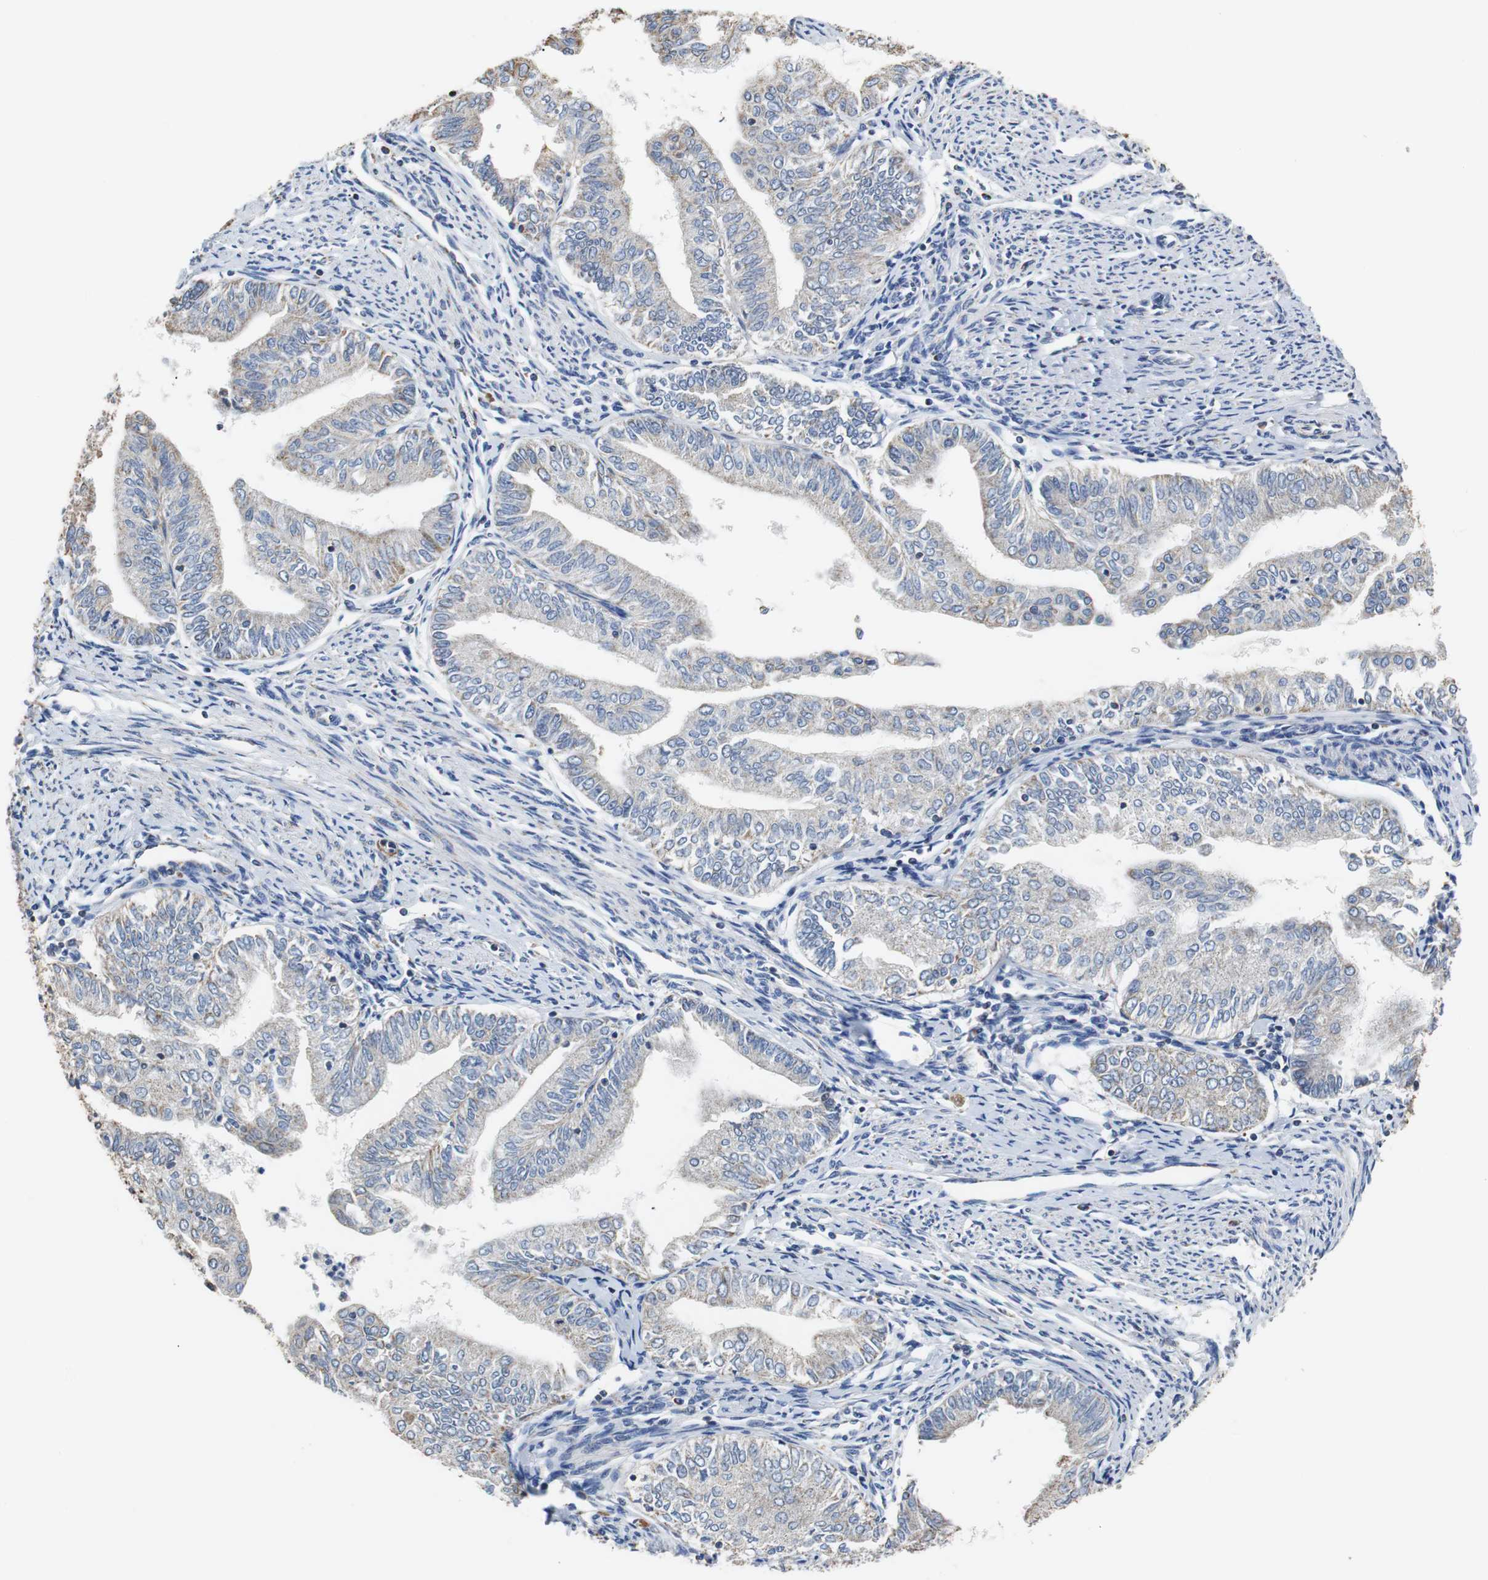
{"staining": {"intensity": "weak", "quantity": "25%-75%", "location": "cytoplasmic/membranous"}, "tissue": "endometrial cancer", "cell_type": "Tumor cells", "image_type": "cancer", "snomed": [{"axis": "morphology", "description": "Adenocarcinoma, NOS"}, {"axis": "topography", "description": "Endometrium"}], "caption": "Brown immunohistochemical staining in endometrial cancer (adenocarcinoma) shows weak cytoplasmic/membranous staining in approximately 25%-75% of tumor cells.", "gene": "PCK1", "patient": {"sex": "female", "age": 66}}